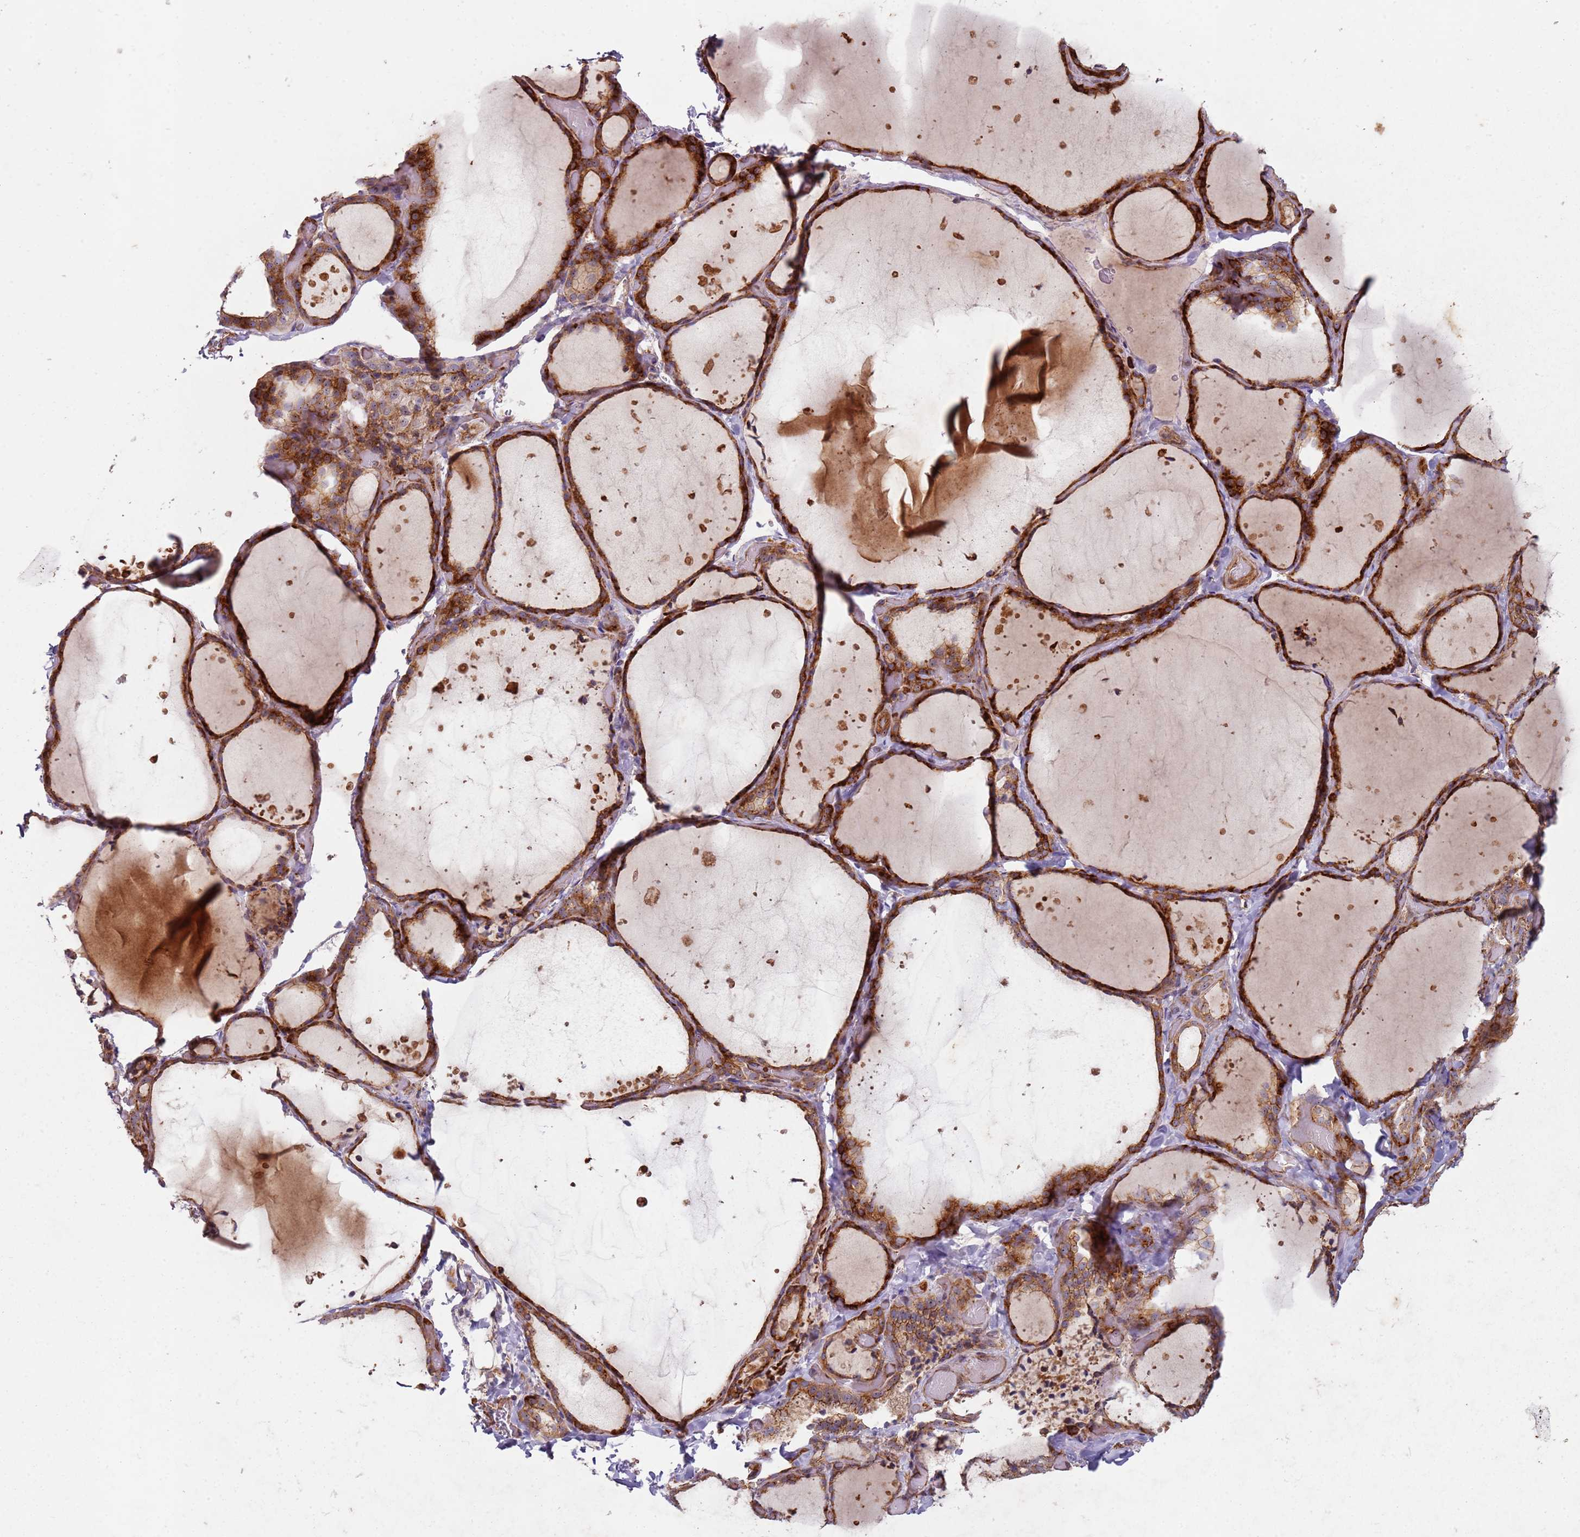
{"staining": {"intensity": "strong", "quantity": ">75%", "location": "cytoplasmic/membranous"}, "tissue": "thyroid gland", "cell_type": "Glandular cells", "image_type": "normal", "snomed": [{"axis": "morphology", "description": "Normal tissue, NOS"}, {"axis": "topography", "description": "Thyroid gland"}], "caption": "A brown stain labels strong cytoplasmic/membranous positivity of a protein in glandular cells of normal human thyroid gland. (DAB = brown stain, brightfield microscopy at high magnification).", "gene": "C2CD4B", "patient": {"sex": "female", "age": 44}}